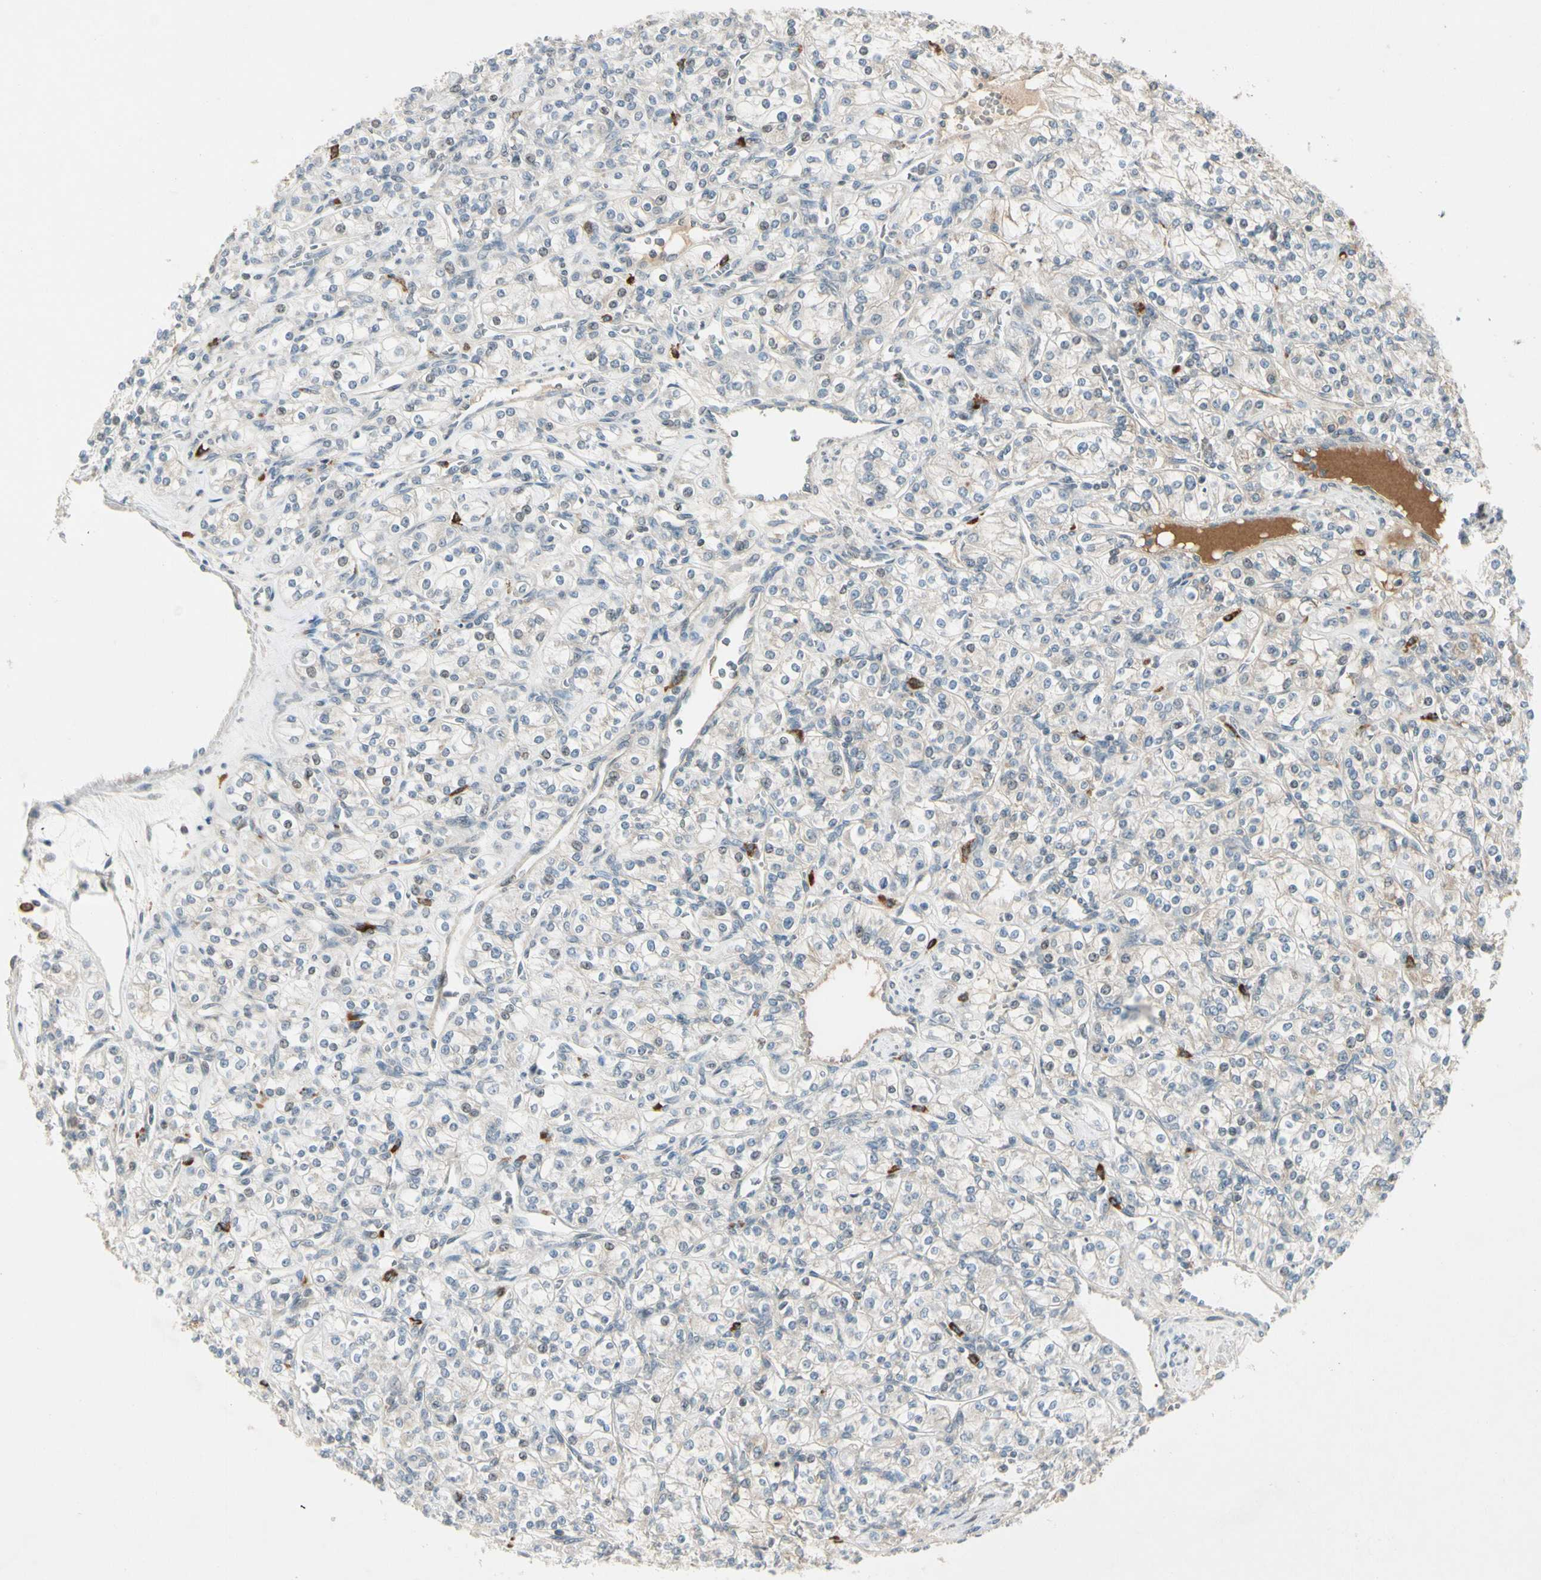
{"staining": {"intensity": "negative", "quantity": "none", "location": "none"}, "tissue": "renal cancer", "cell_type": "Tumor cells", "image_type": "cancer", "snomed": [{"axis": "morphology", "description": "Adenocarcinoma, NOS"}, {"axis": "topography", "description": "Kidney"}], "caption": "The immunohistochemistry (IHC) photomicrograph has no significant staining in tumor cells of renal cancer tissue. (DAB (3,3'-diaminobenzidine) immunohistochemistry with hematoxylin counter stain).", "gene": "ICAM5", "patient": {"sex": "male", "age": 77}}